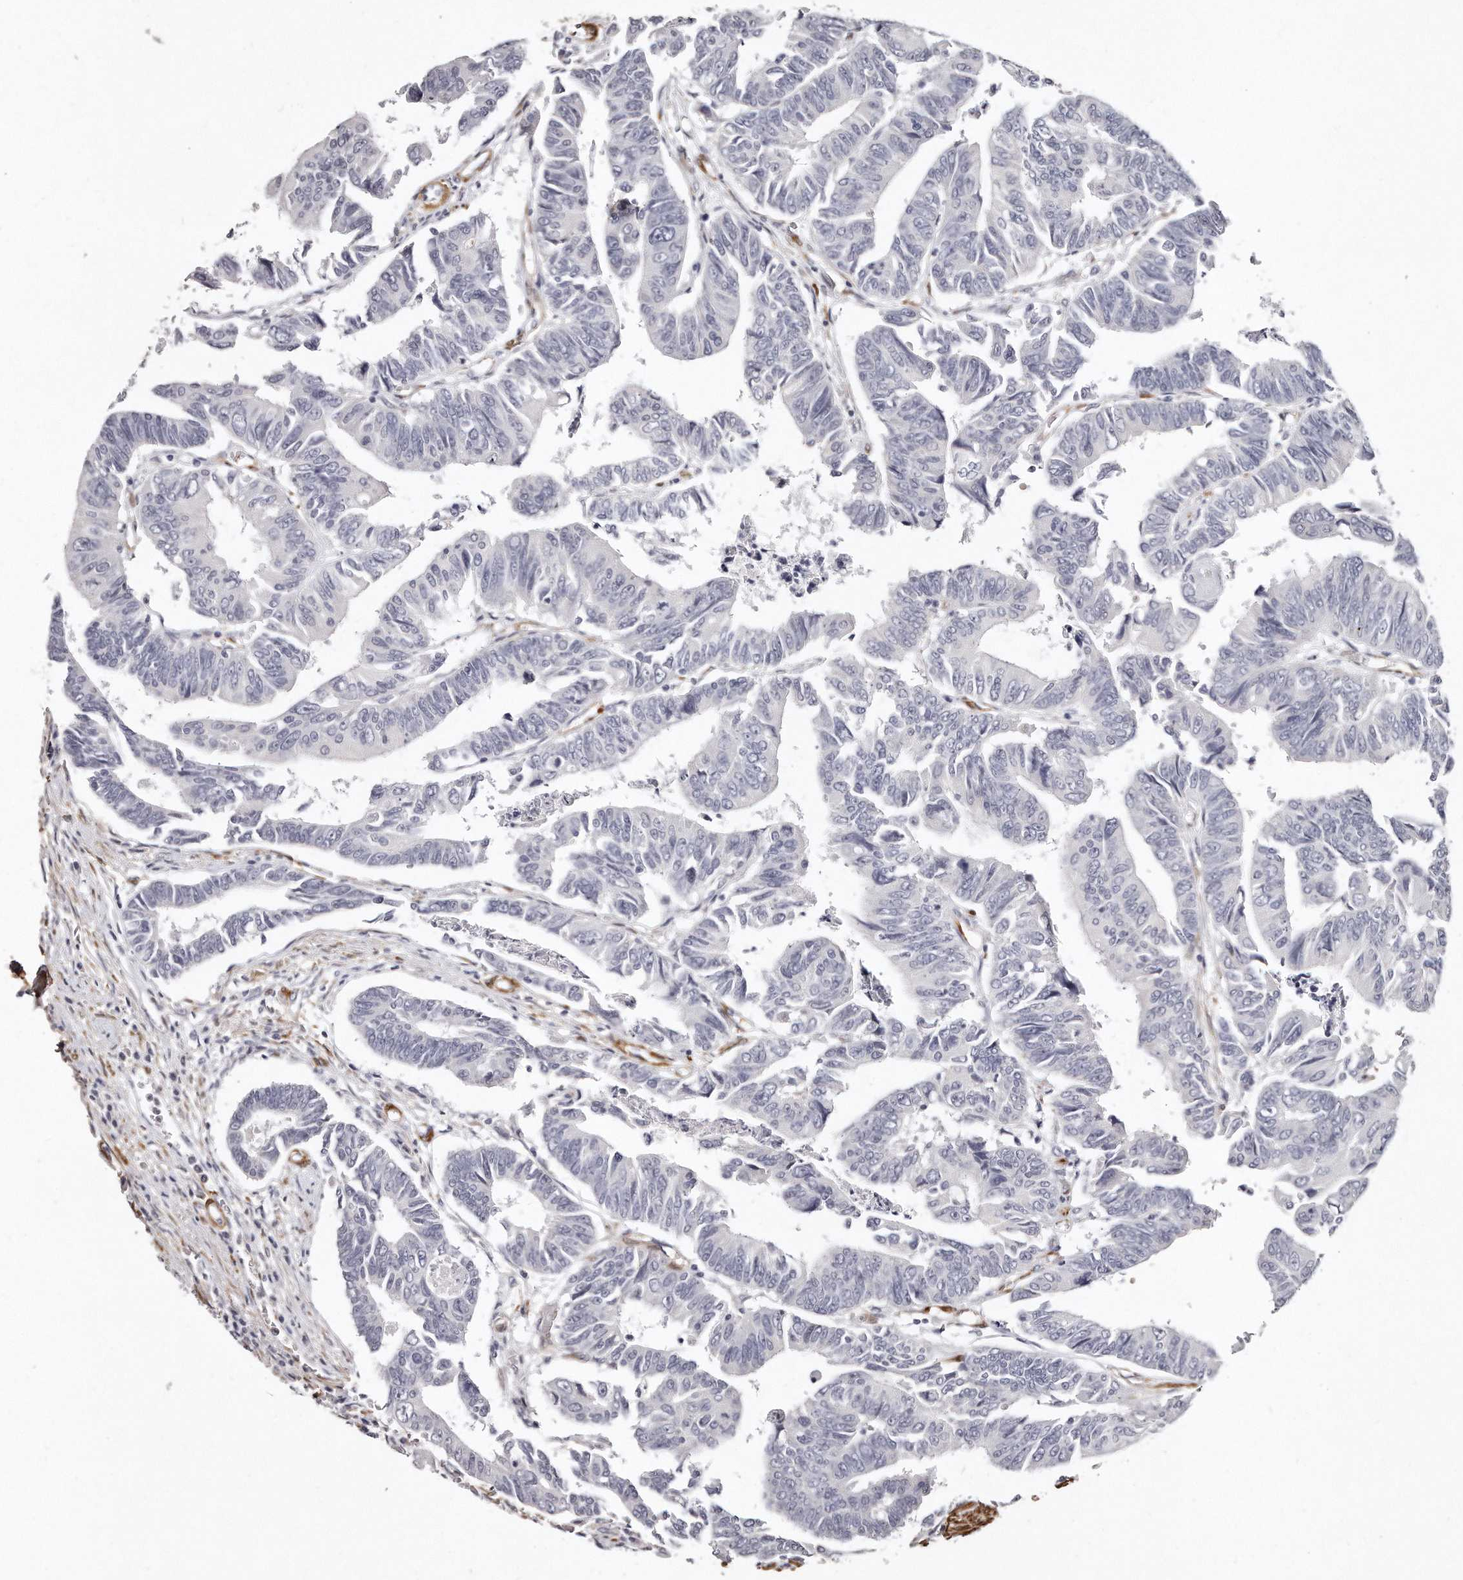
{"staining": {"intensity": "negative", "quantity": "none", "location": "none"}, "tissue": "colorectal cancer", "cell_type": "Tumor cells", "image_type": "cancer", "snomed": [{"axis": "morphology", "description": "Adenocarcinoma, NOS"}, {"axis": "topography", "description": "Rectum"}], "caption": "Protein analysis of colorectal cancer exhibits no significant staining in tumor cells.", "gene": "LMOD1", "patient": {"sex": "female", "age": 65}}